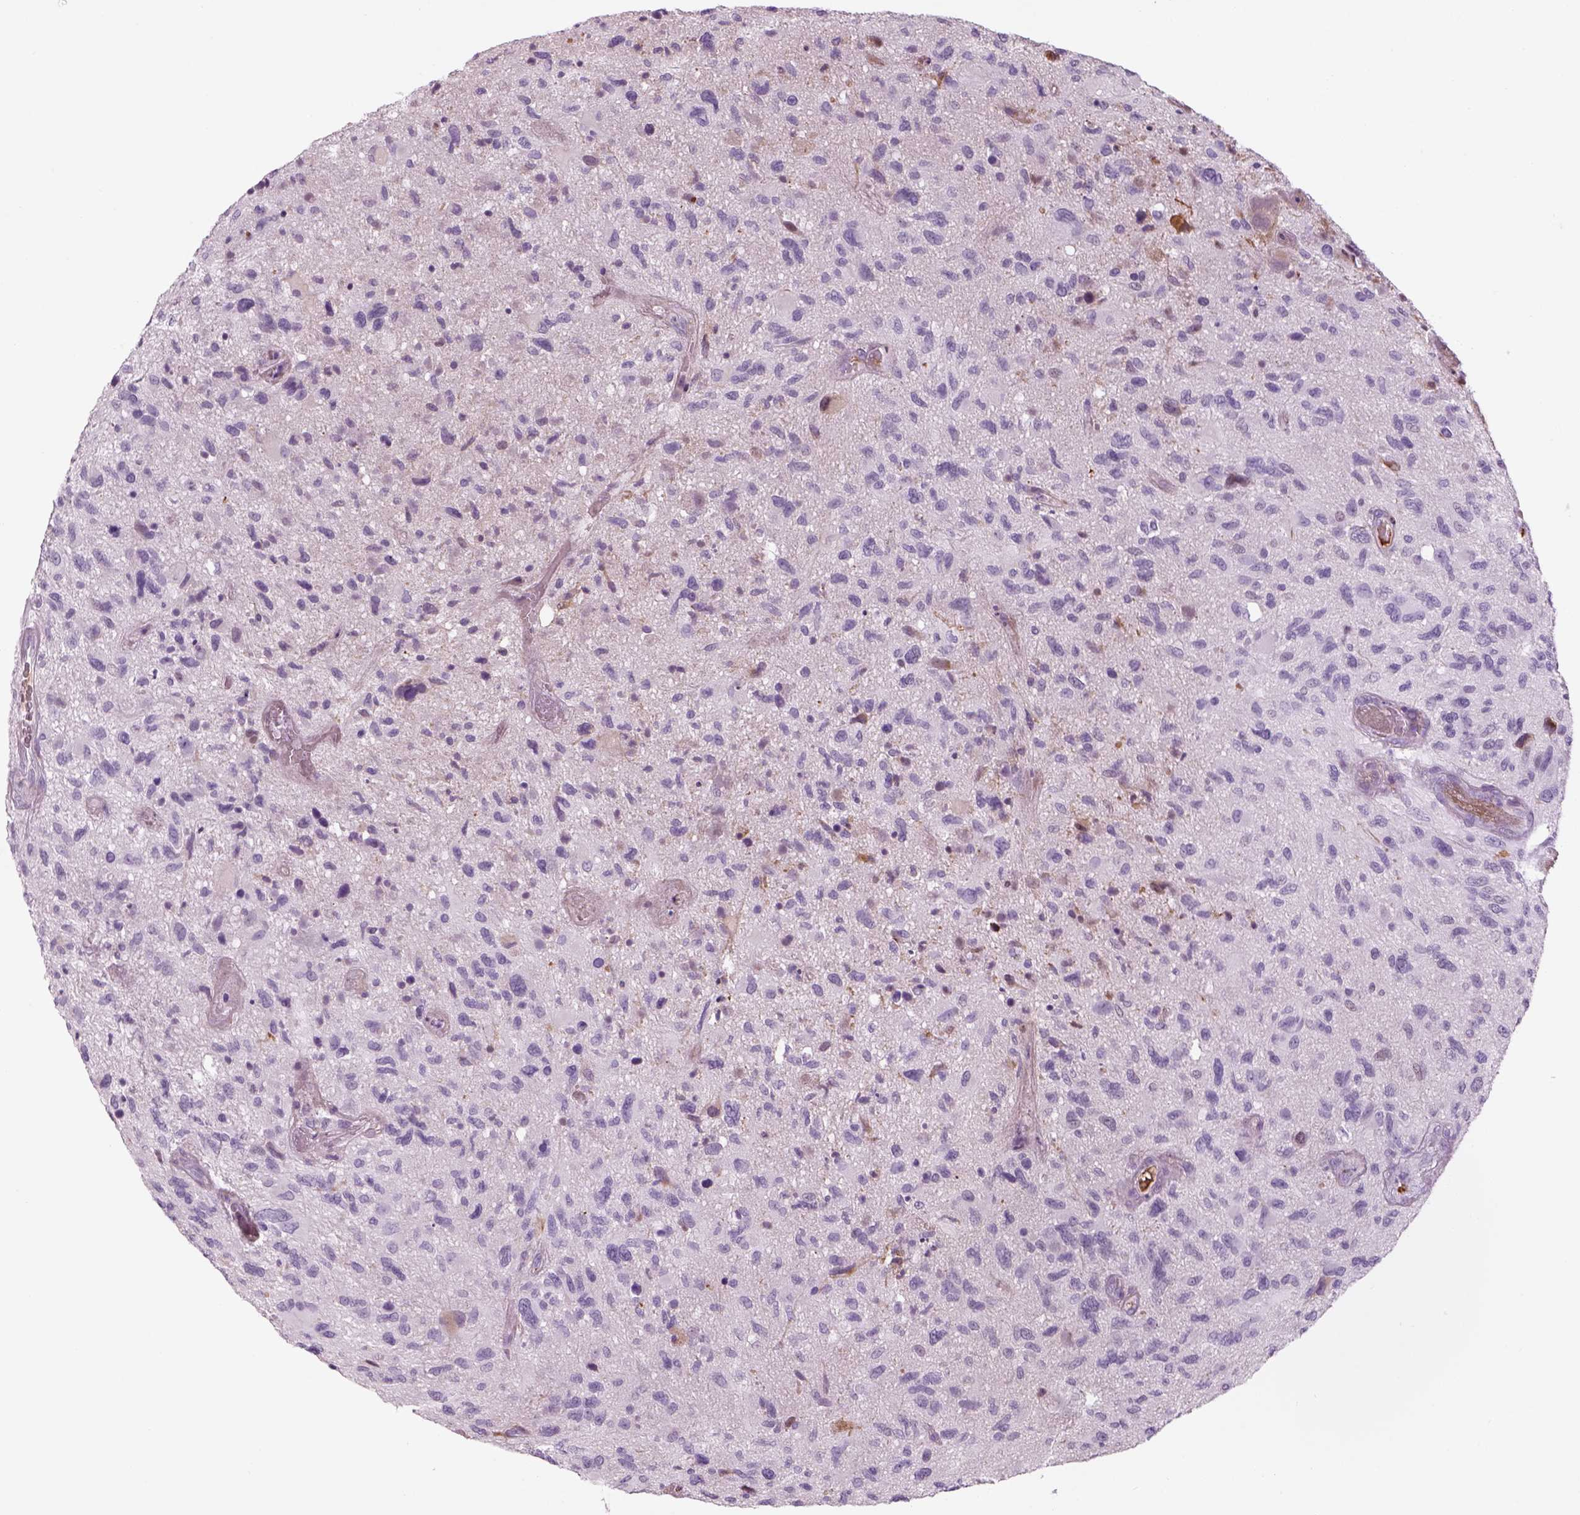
{"staining": {"intensity": "negative", "quantity": "none", "location": "none"}, "tissue": "glioma", "cell_type": "Tumor cells", "image_type": "cancer", "snomed": [{"axis": "morphology", "description": "Glioma, malignant, NOS"}, {"axis": "morphology", "description": "Glioma, malignant, High grade"}, {"axis": "topography", "description": "Brain"}], "caption": "Tumor cells are negative for protein expression in human malignant glioma.", "gene": "PABPC1L2B", "patient": {"sex": "female", "age": 71}}